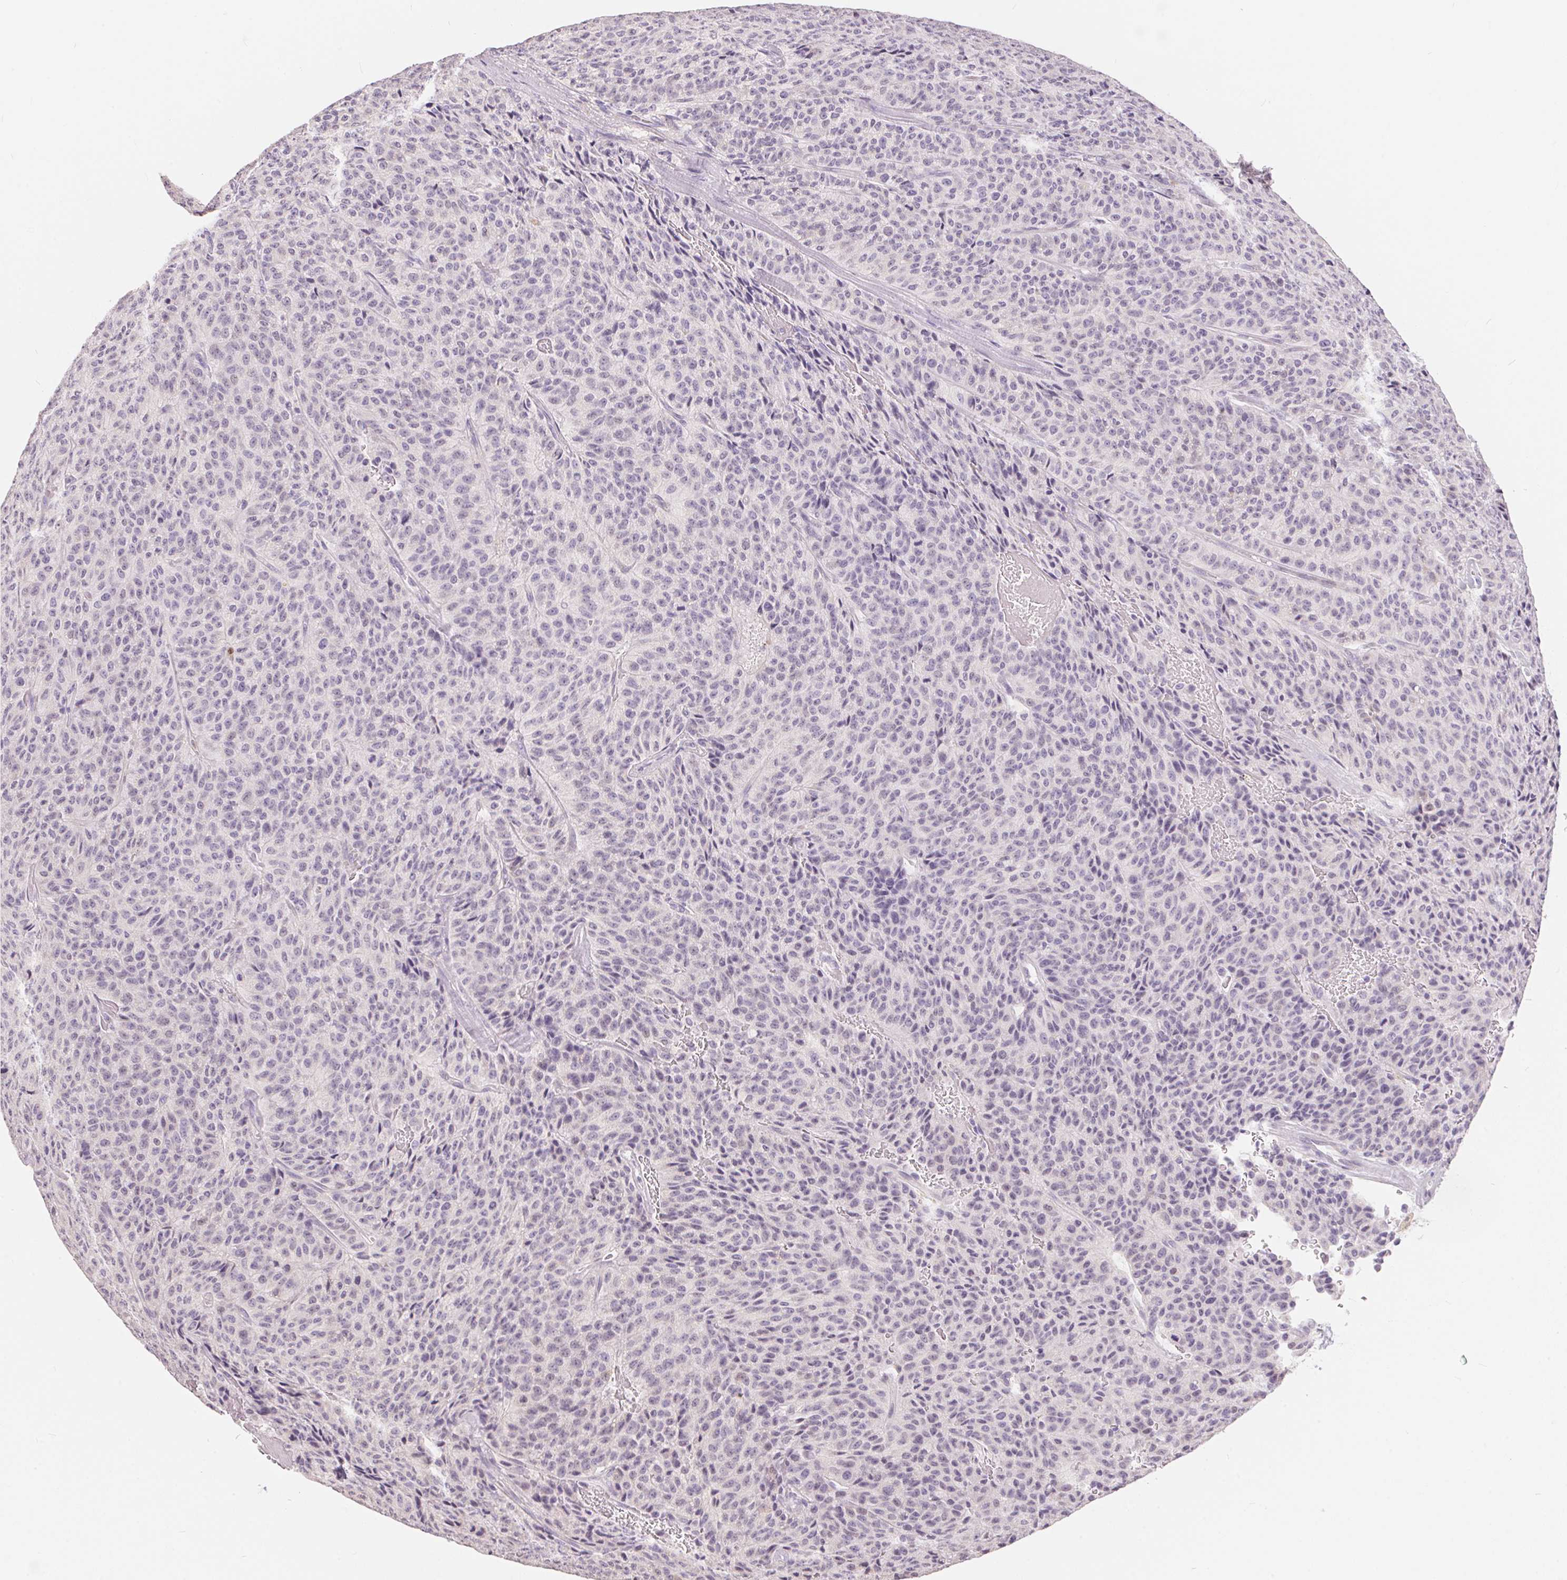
{"staining": {"intensity": "negative", "quantity": "none", "location": "none"}, "tissue": "carcinoid", "cell_type": "Tumor cells", "image_type": "cancer", "snomed": [{"axis": "morphology", "description": "Carcinoid, malignant, NOS"}, {"axis": "topography", "description": "Lung"}], "caption": "Immunohistochemistry (IHC) micrograph of neoplastic tissue: human malignant carcinoid stained with DAB (3,3'-diaminobenzidine) reveals no significant protein positivity in tumor cells. Nuclei are stained in blue.", "gene": "SERPINB1", "patient": {"sex": "male", "age": 71}}